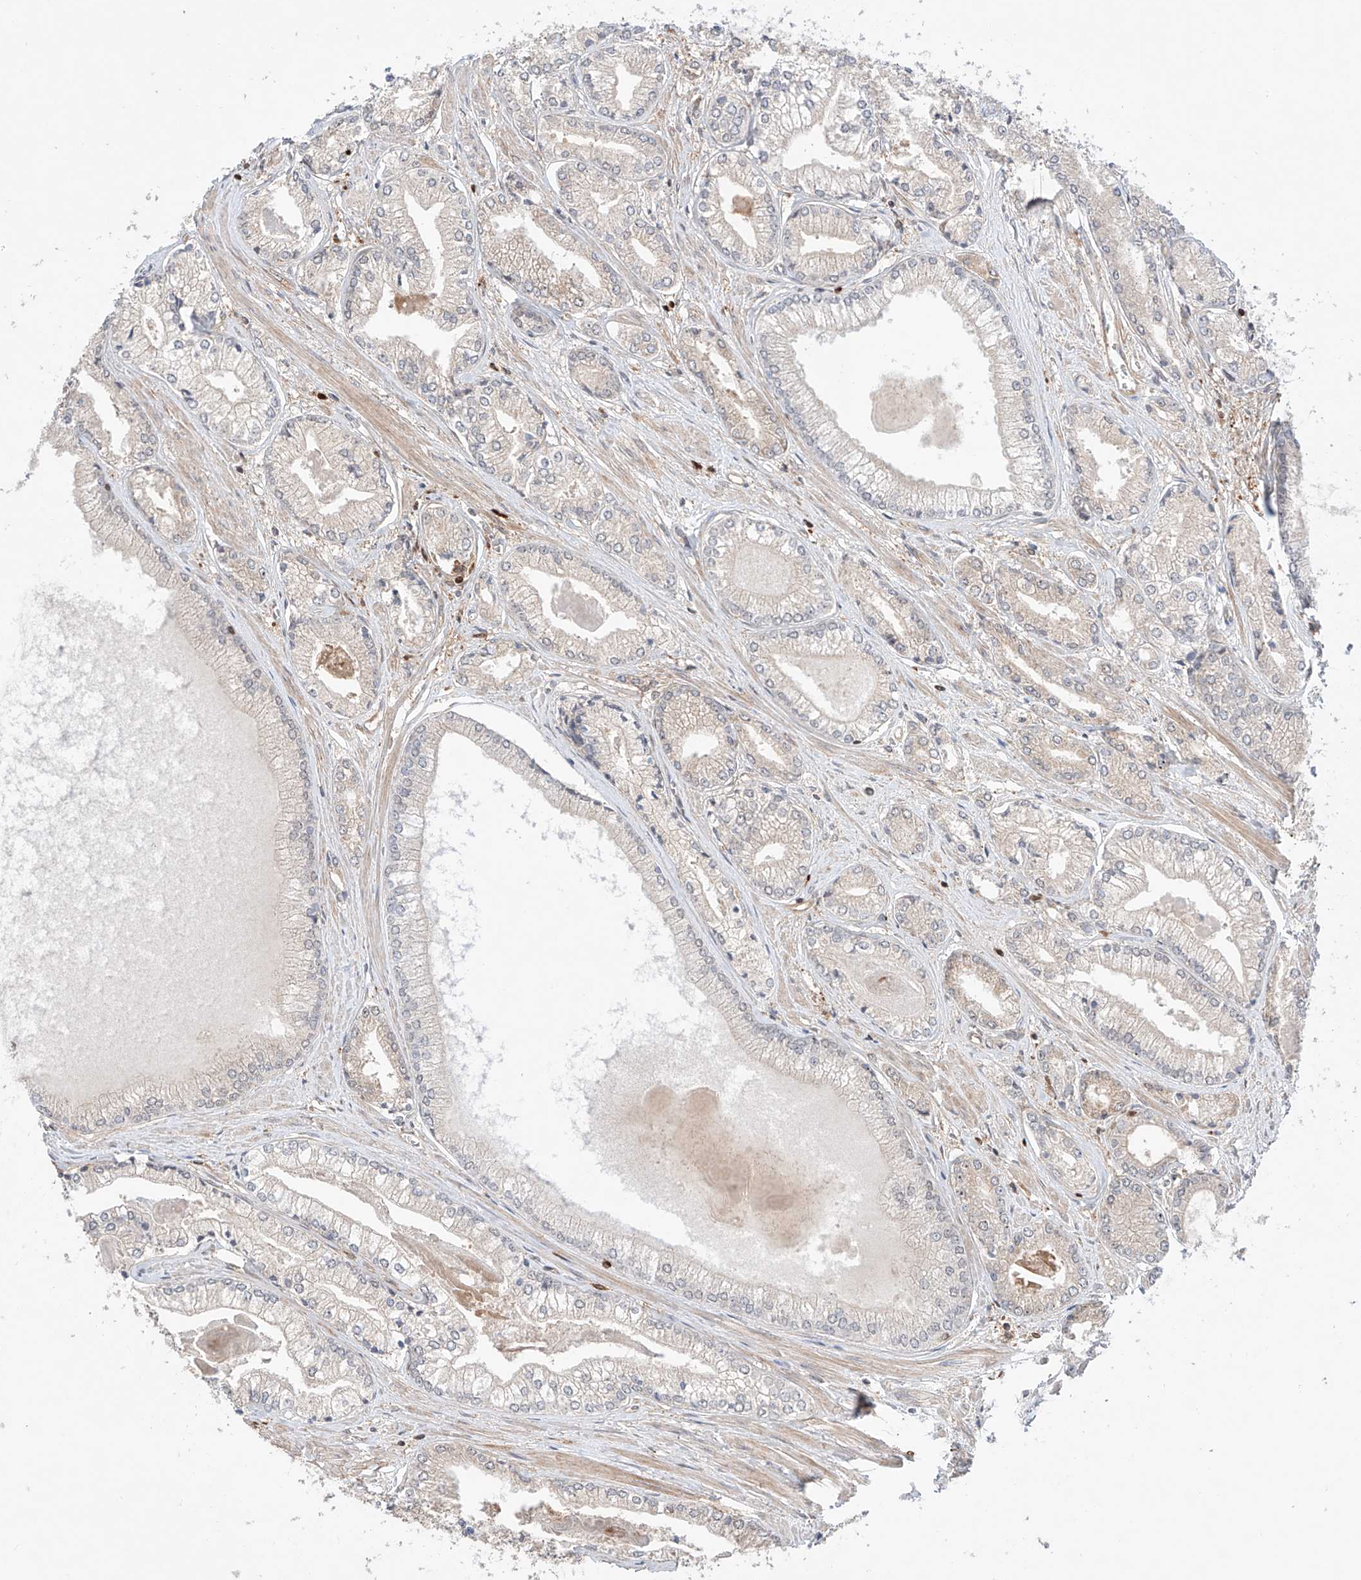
{"staining": {"intensity": "negative", "quantity": "none", "location": "none"}, "tissue": "prostate cancer", "cell_type": "Tumor cells", "image_type": "cancer", "snomed": [{"axis": "morphology", "description": "Adenocarcinoma, Low grade"}, {"axis": "topography", "description": "Prostate"}], "caption": "Adenocarcinoma (low-grade) (prostate) was stained to show a protein in brown. There is no significant staining in tumor cells.", "gene": "IGSF22", "patient": {"sex": "male", "age": 60}}